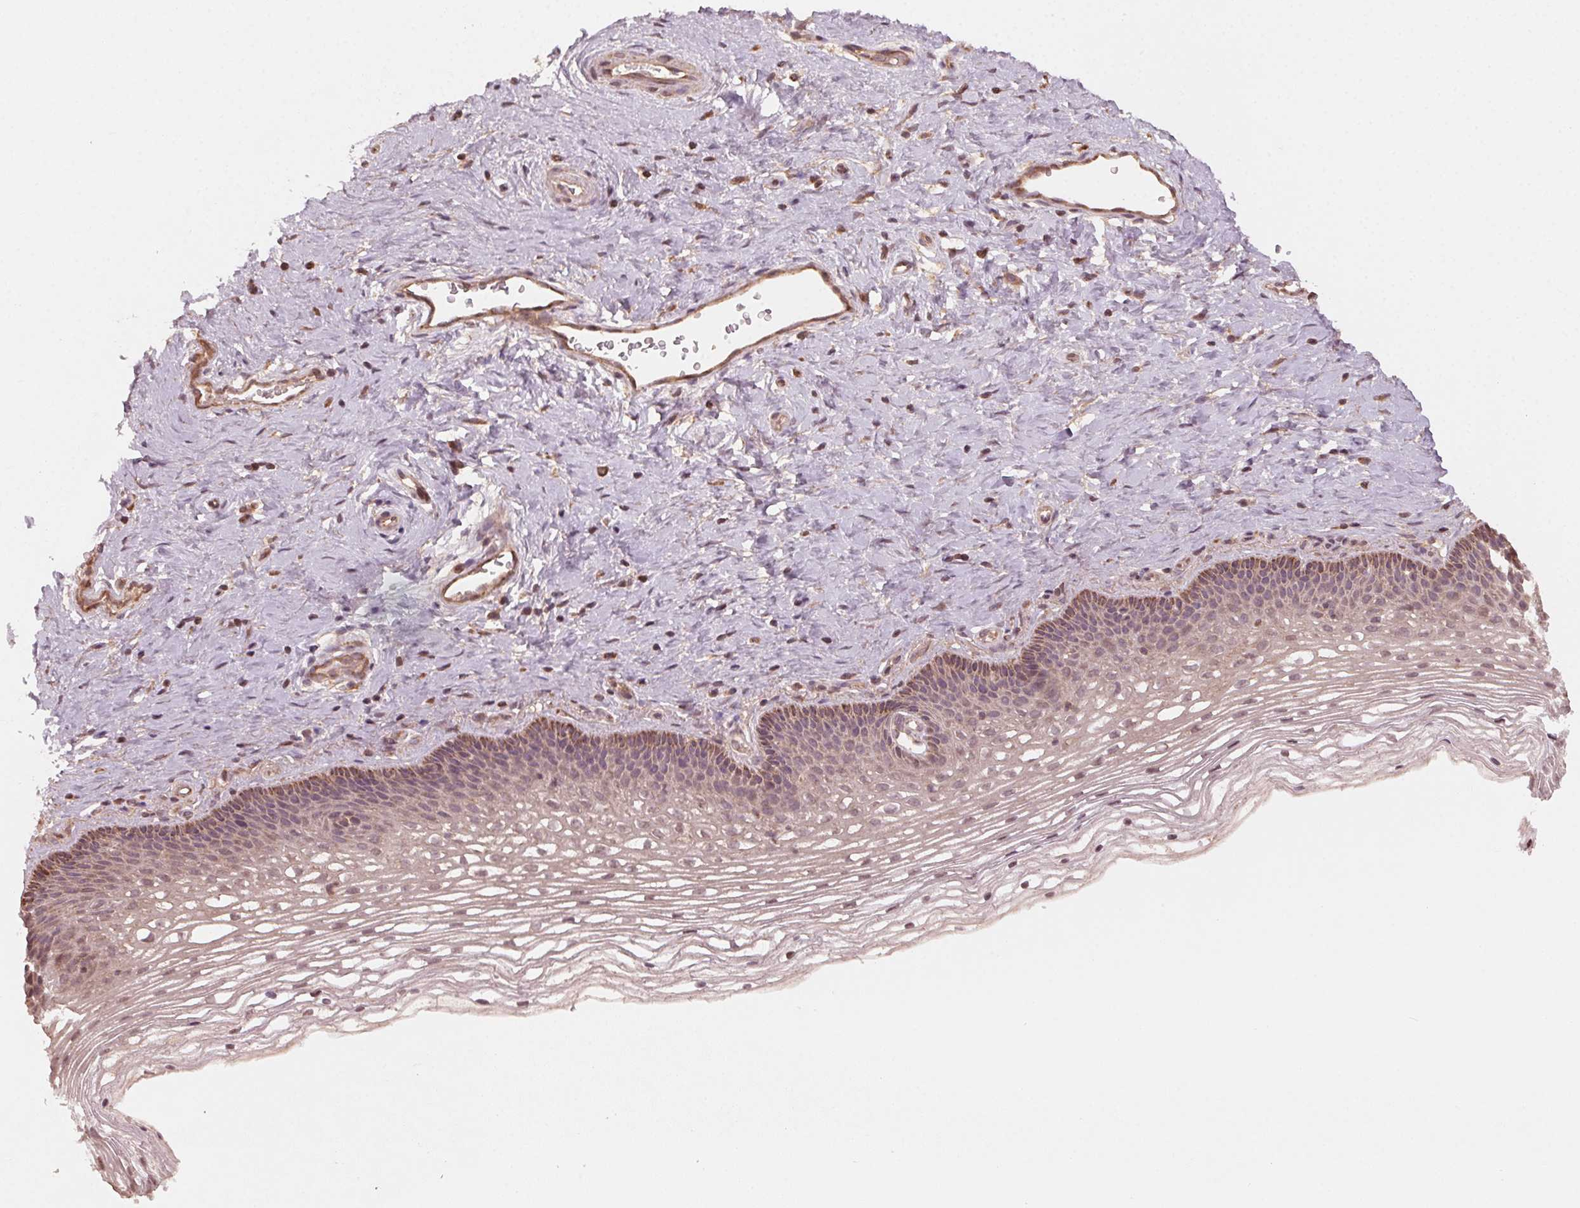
{"staining": {"intensity": "moderate", "quantity": ">75%", "location": "cytoplasmic/membranous"}, "tissue": "cervix", "cell_type": "Glandular cells", "image_type": "normal", "snomed": [{"axis": "morphology", "description": "Normal tissue, NOS"}, {"axis": "topography", "description": "Cervix"}], "caption": "The histopathology image exhibits staining of benign cervix, revealing moderate cytoplasmic/membranous protein expression (brown color) within glandular cells.", "gene": "WBP2", "patient": {"sex": "female", "age": 34}}